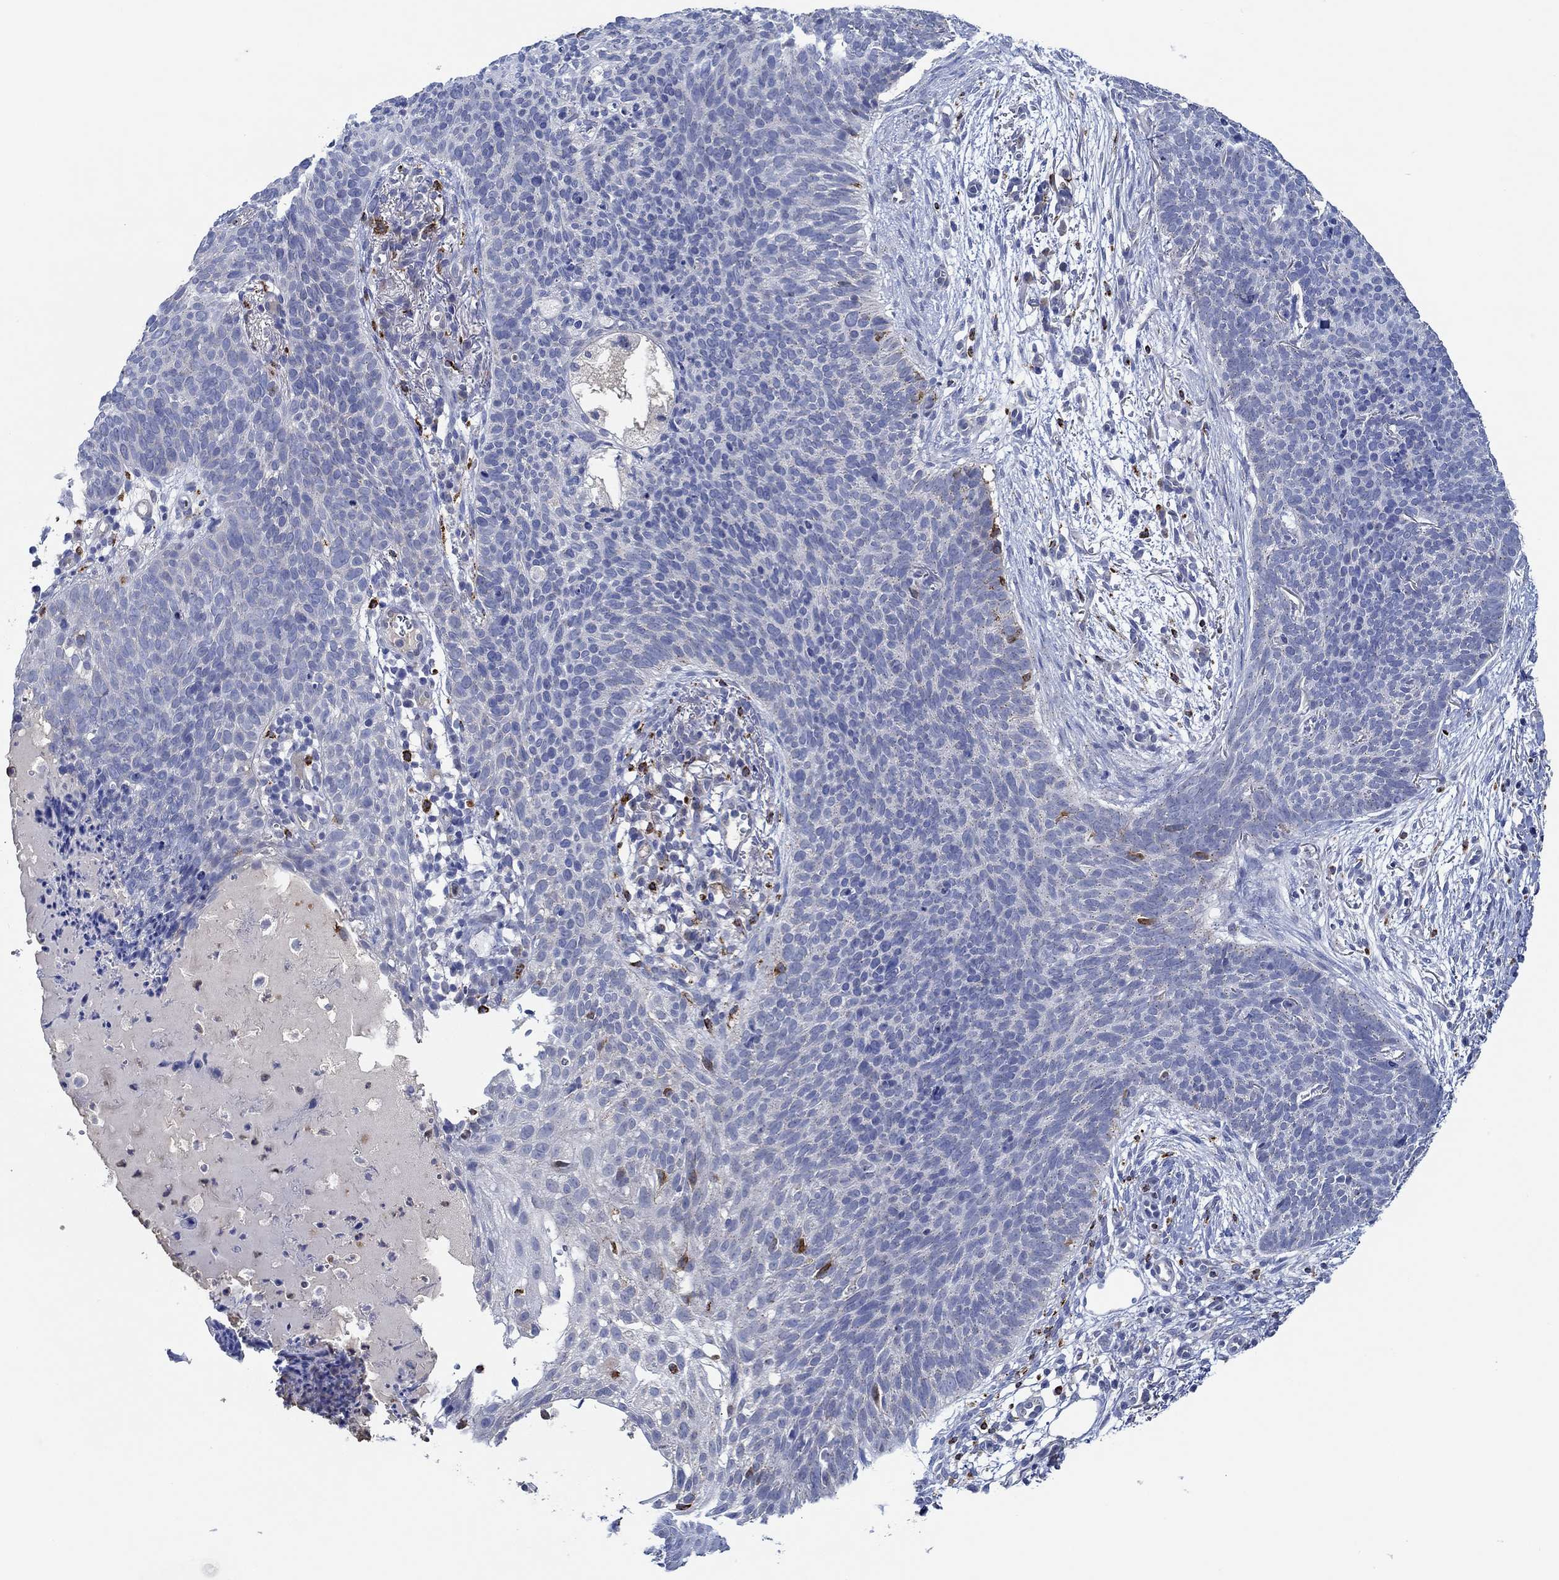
{"staining": {"intensity": "negative", "quantity": "none", "location": "none"}, "tissue": "skin cancer", "cell_type": "Tumor cells", "image_type": "cancer", "snomed": [{"axis": "morphology", "description": "Basal cell carcinoma"}, {"axis": "topography", "description": "Skin"}], "caption": "This is an immunohistochemistry (IHC) image of human skin basal cell carcinoma. There is no expression in tumor cells.", "gene": "CPM", "patient": {"sex": "male", "age": 64}}